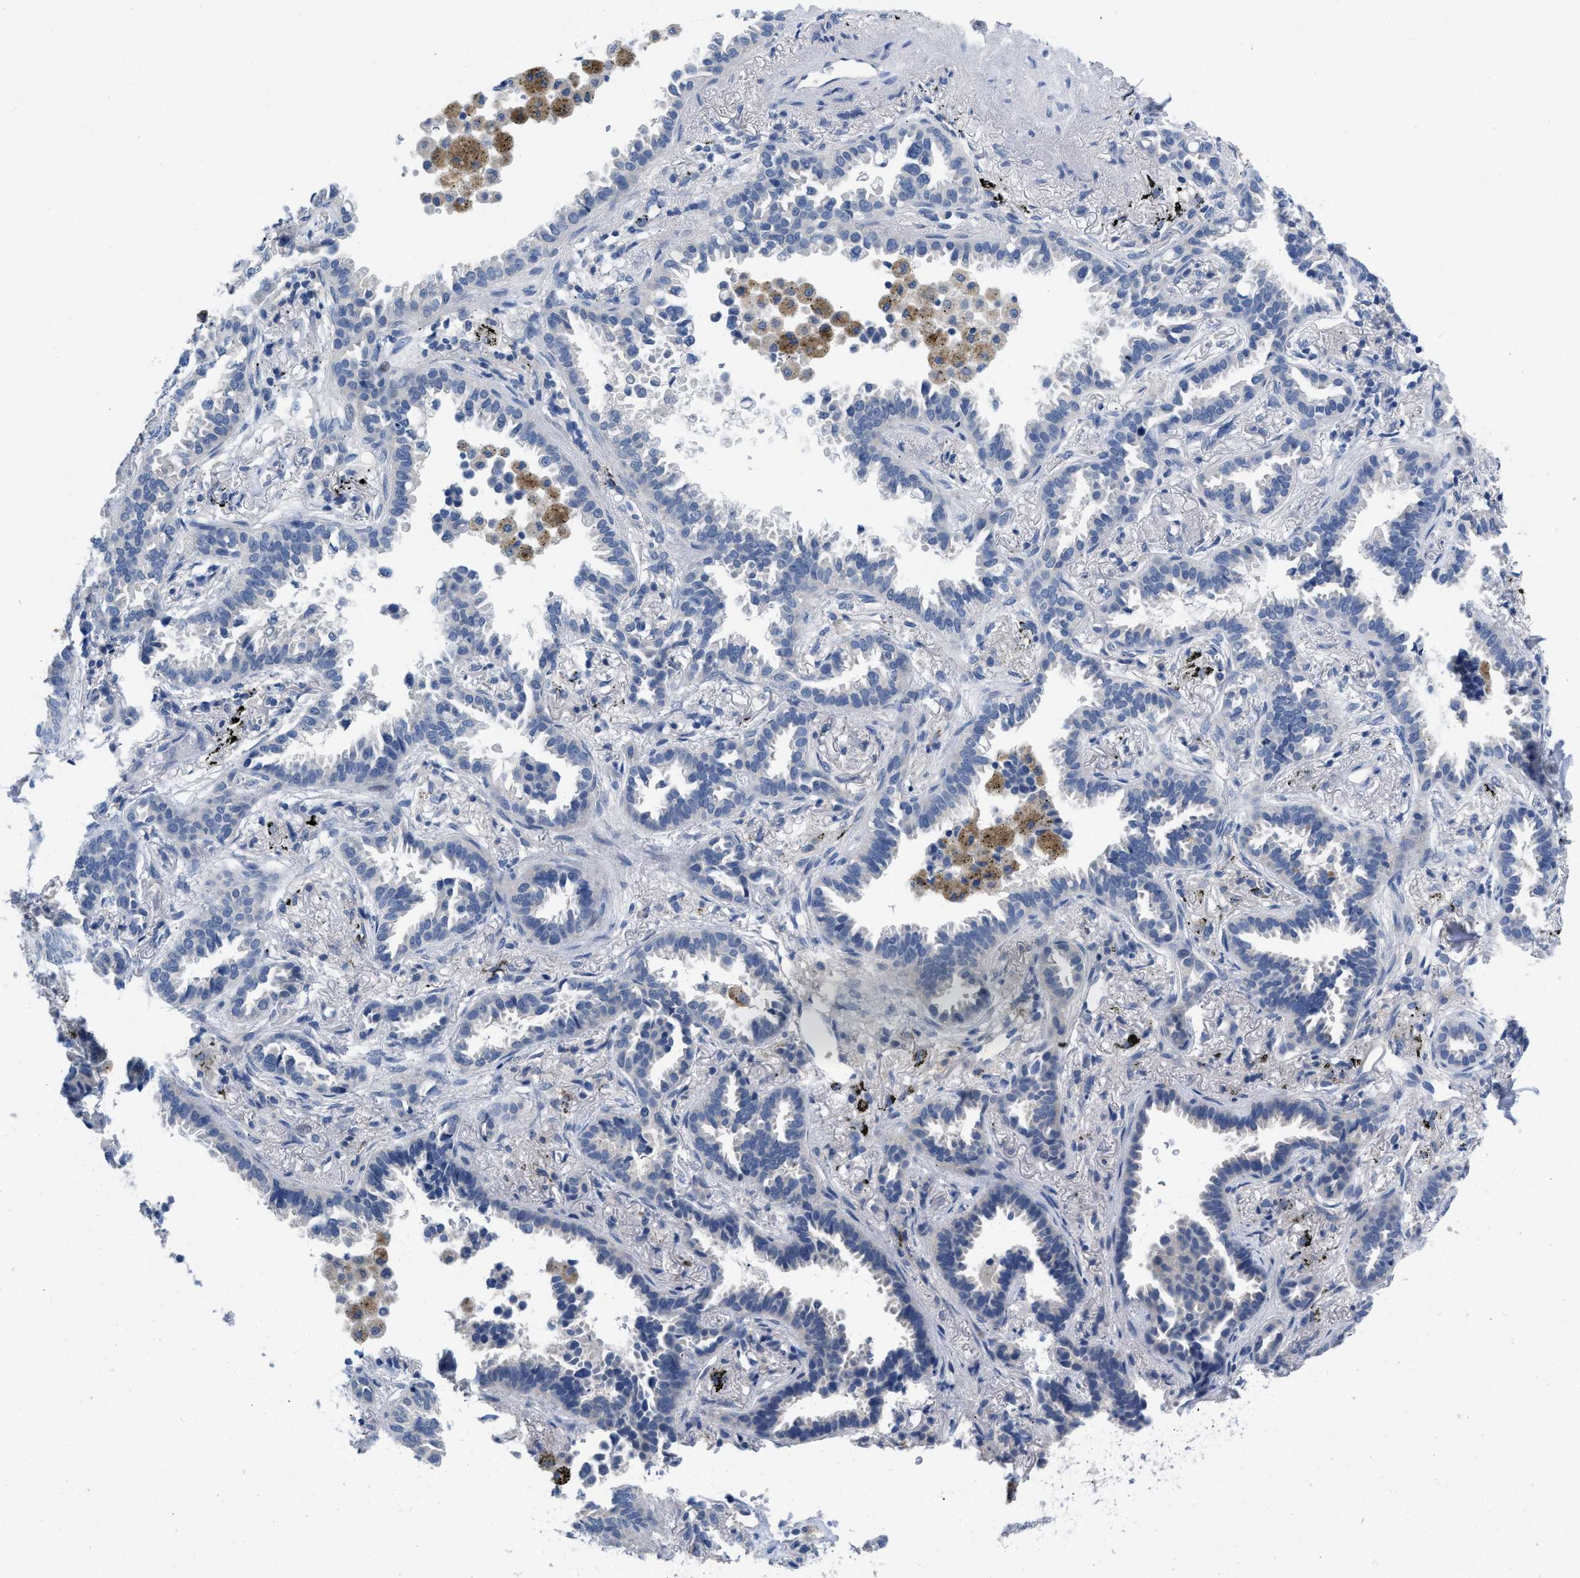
{"staining": {"intensity": "negative", "quantity": "none", "location": "none"}, "tissue": "lung cancer", "cell_type": "Tumor cells", "image_type": "cancer", "snomed": [{"axis": "morphology", "description": "Normal tissue, NOS"}, {"axis": "morphology", "description": "Adenocarcinoma, NOS"}, {"axis": "topography", "description": "Lung"}], "caption": "The immunohistochemistry micrograph has no significant expression in tumor cells of lung cancer (adenocarcinoma) tissue.", "gene": "PYY", "patient": {"sex": "male", "age": 59}}